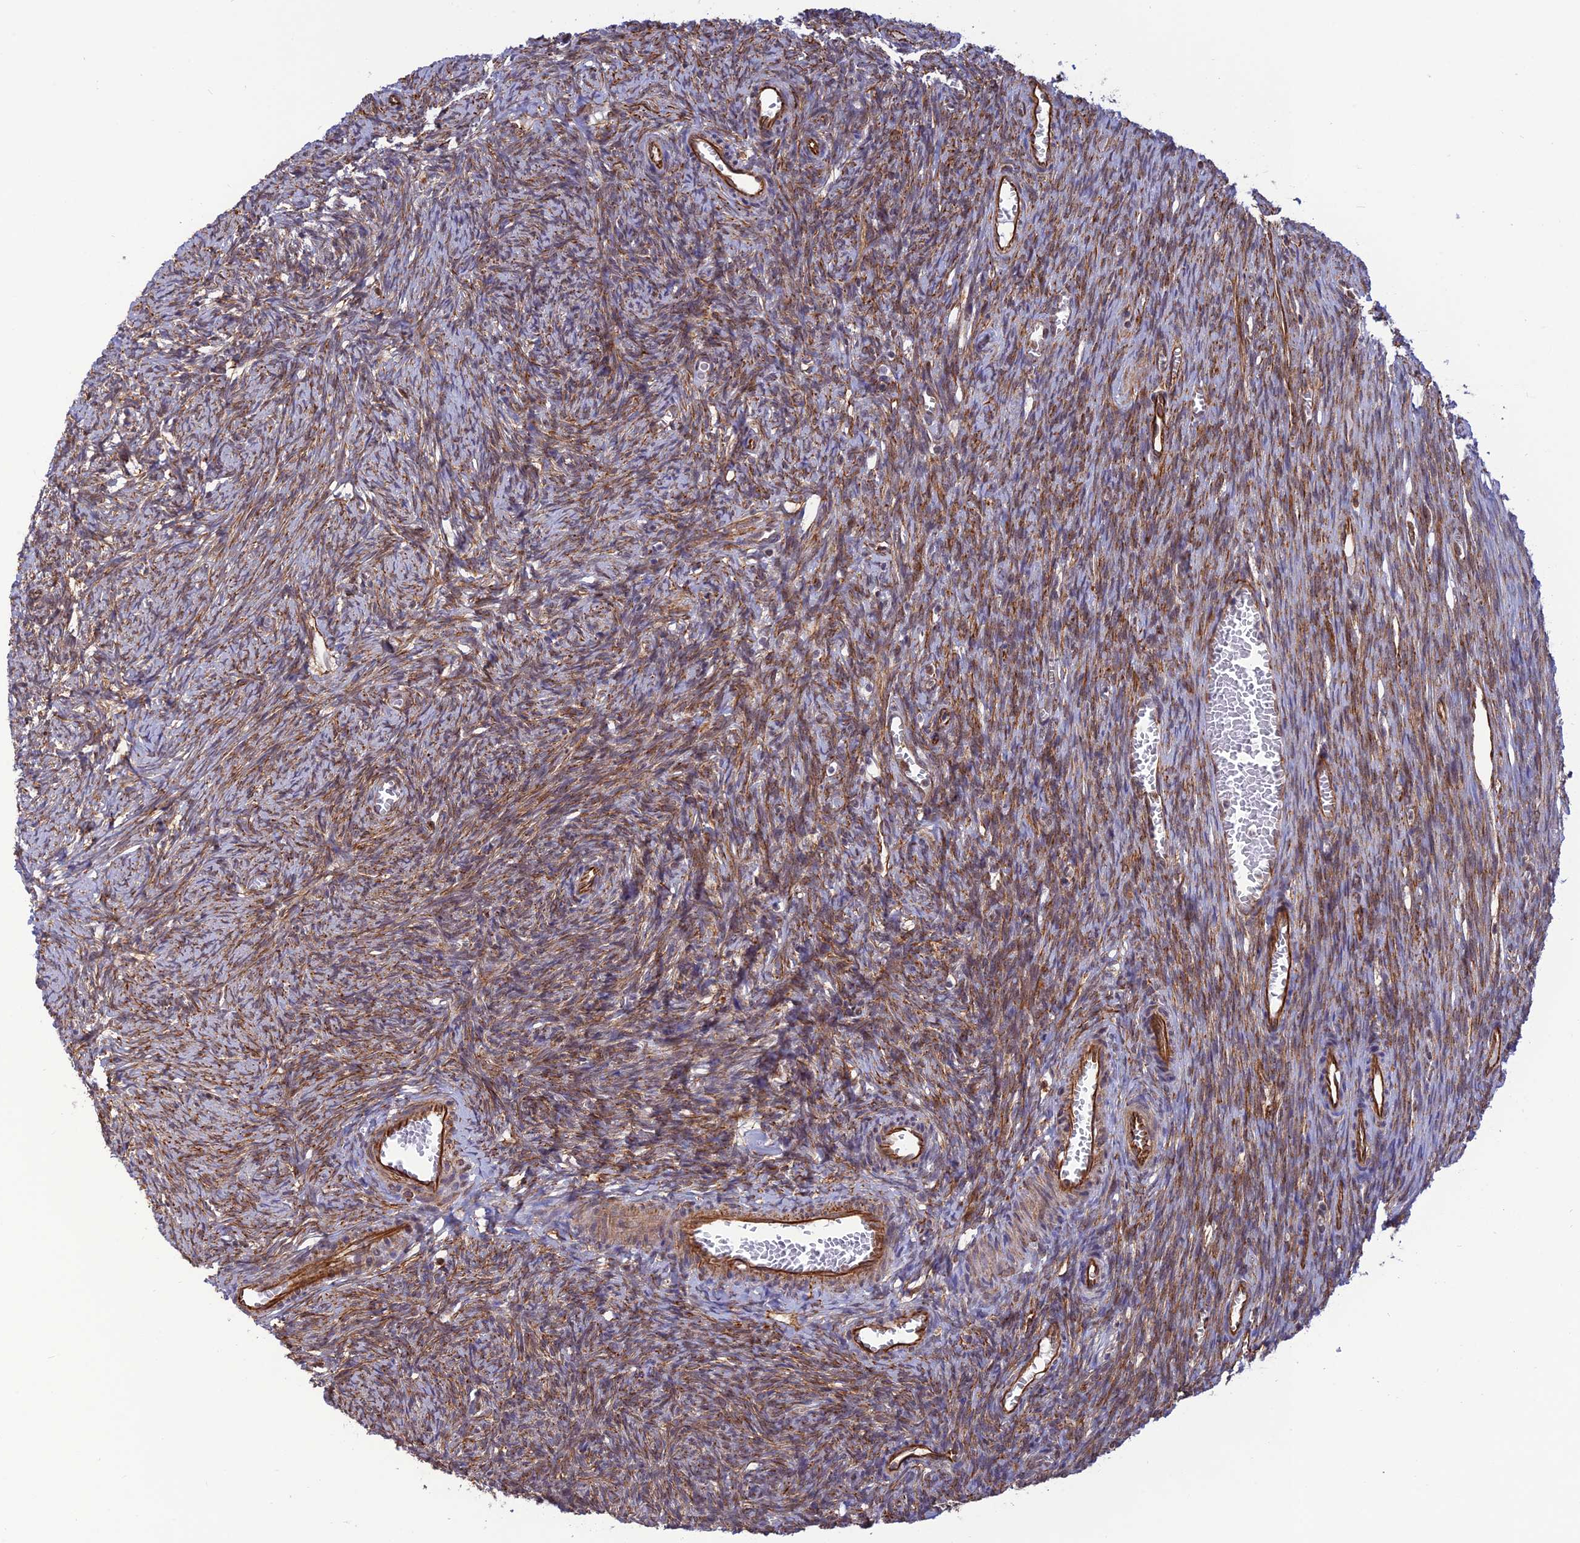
{"staining": {"intensity": "moderate", "quantity": ">75%", "location": "cytoplasmic/membranous"}, "tissue": "ovary", "cell_type": "Ovarian stroma cells", "image_type": "normal", "snomed": [{"axis": "morphology", "description": "Normal tissue, NOS"}, {"axis": "topography", "description": "Ovary"}], "caption": "Brown immunohistochemical staining in normal ovary demonstrates moderate cytoplasmic/membranous staining in about >75% of ovarian stroma cells.", "gene": "PAGR1", "patient": {"sex": "female", "age": 44}}